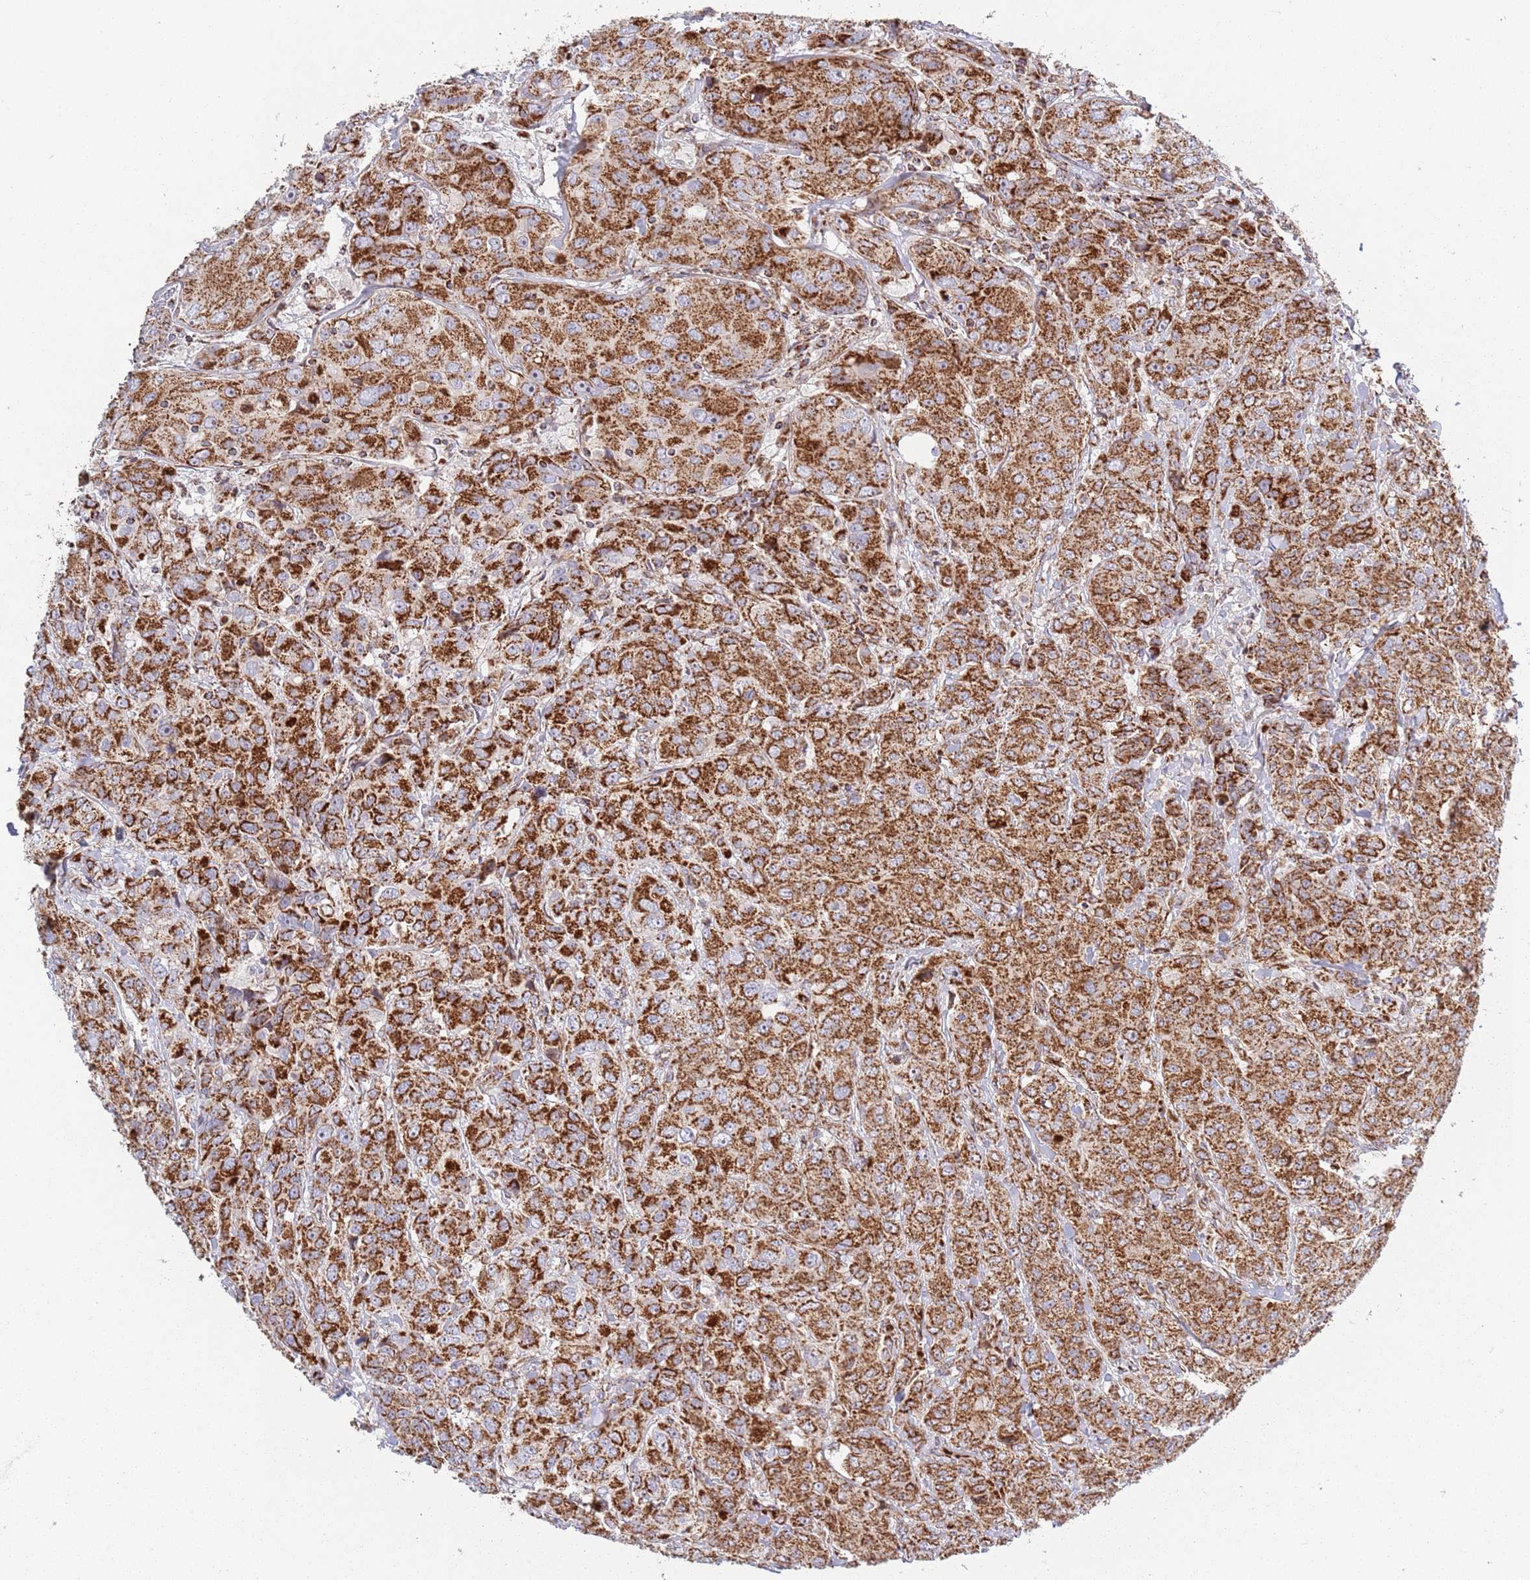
{"staining": {"intensity": "strong", "quantity": ">75%", "location": "cytoplasmic/membranous"}, "tissue": "breast cancer", "cell_type": "Tumor cells", "image_type": "cancer", "snomed": [{"axis": "morphology", "description": "Duct carcinoma"}, {"axis": "topography", "description": "Breast"}], "caption": "Strong cytoplasmic/membranous expression for a protein is present in about >75% of tumor cells of breast cancer using IHC.", "gene": "ATP5PD", "patient": {"sex": "female", "age": 43}}